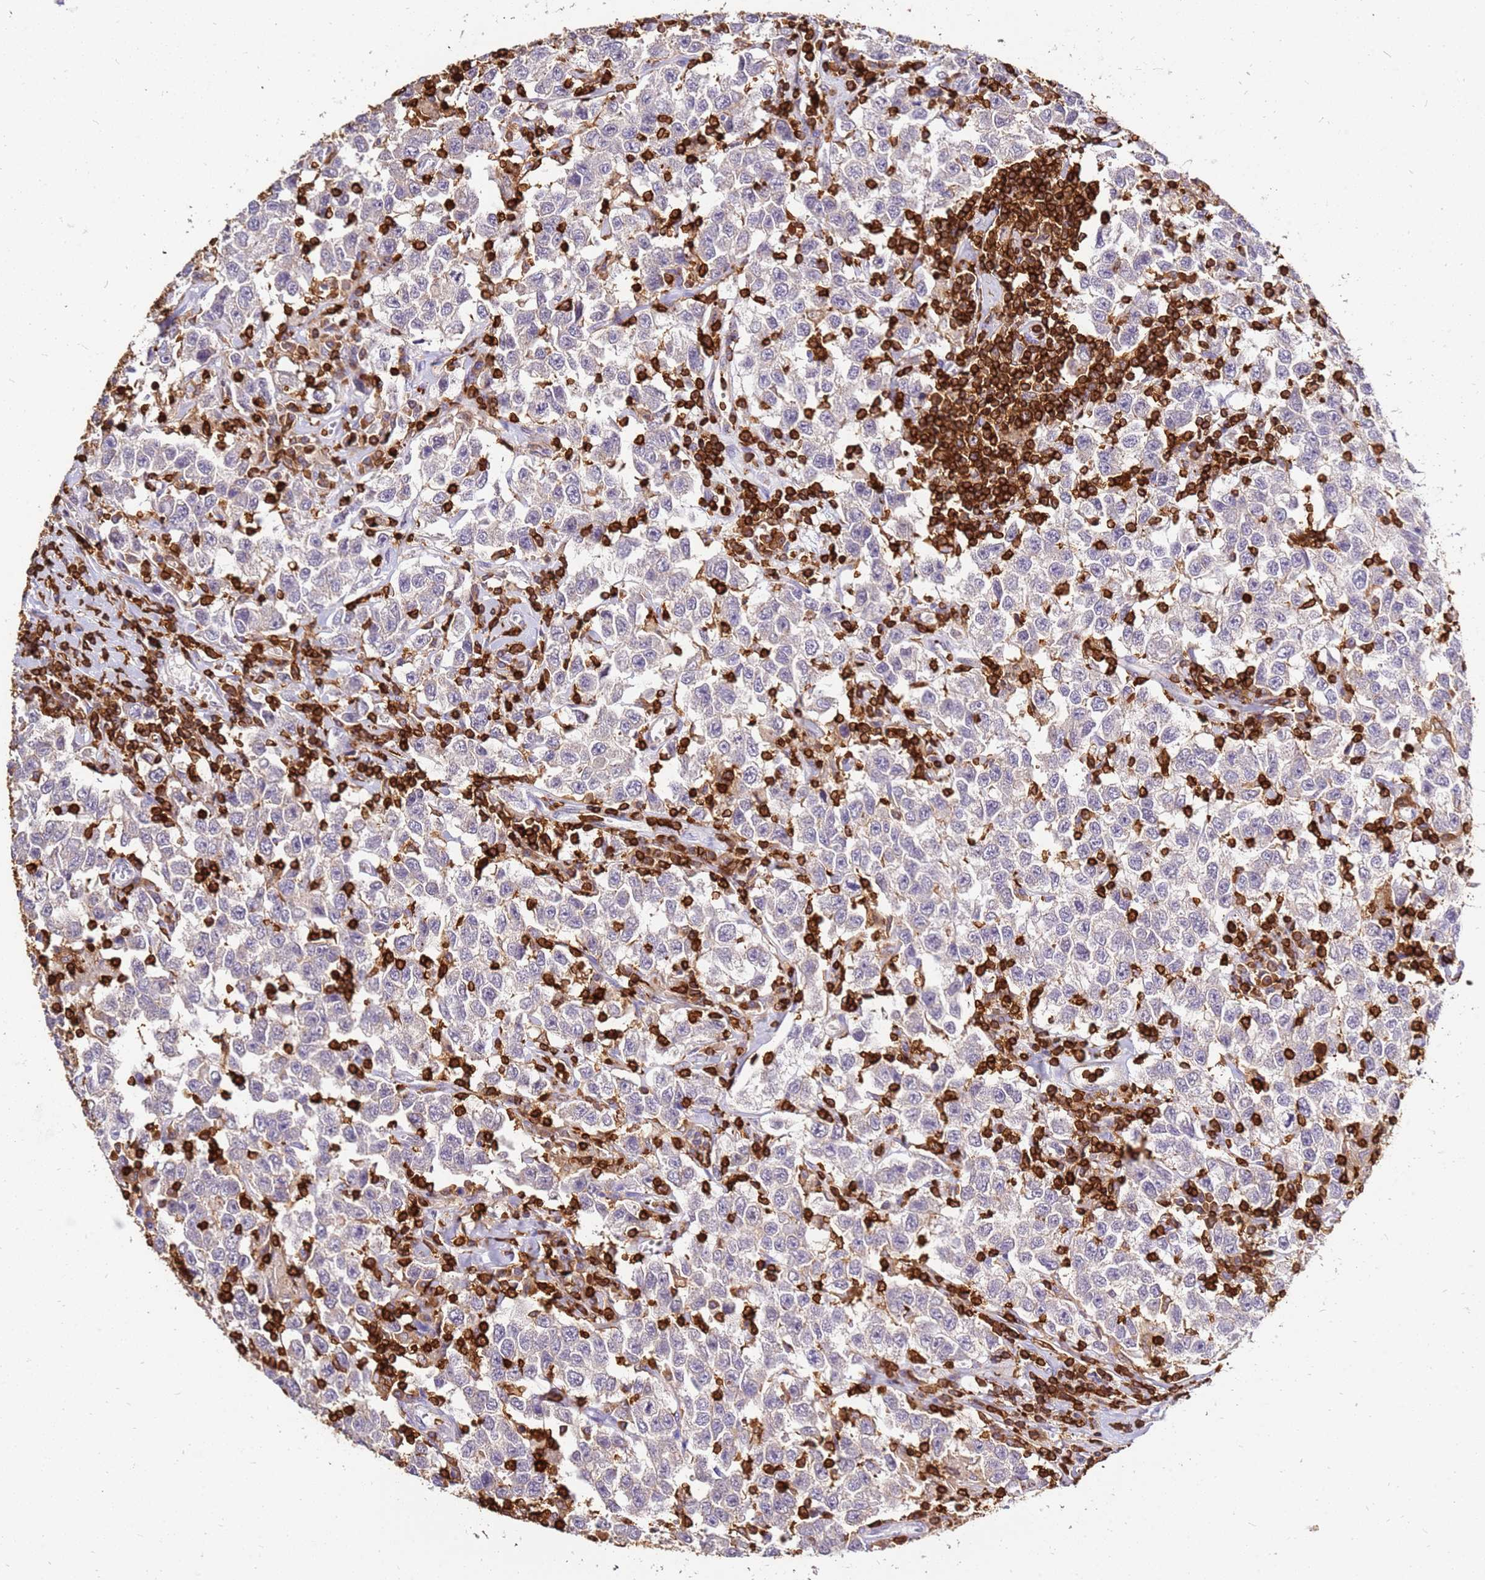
{"staining": {"intensity": "negative", "quantity": "none", "location": "none"}, "tissue": "testis cancer", "cell_type": "Tumor cells", "image_type": "cancer", "snomed": [{"axis": "morphology", "description": "Seminoma, NOS"}, {"axis": "topography", "description": "Testis"}], "caption": "Image shows no significant protein staining in tumor cells of testis cancer (seminoma).", "gene": "CORO1A", "patient": {"sex": "male", "age": 41}}